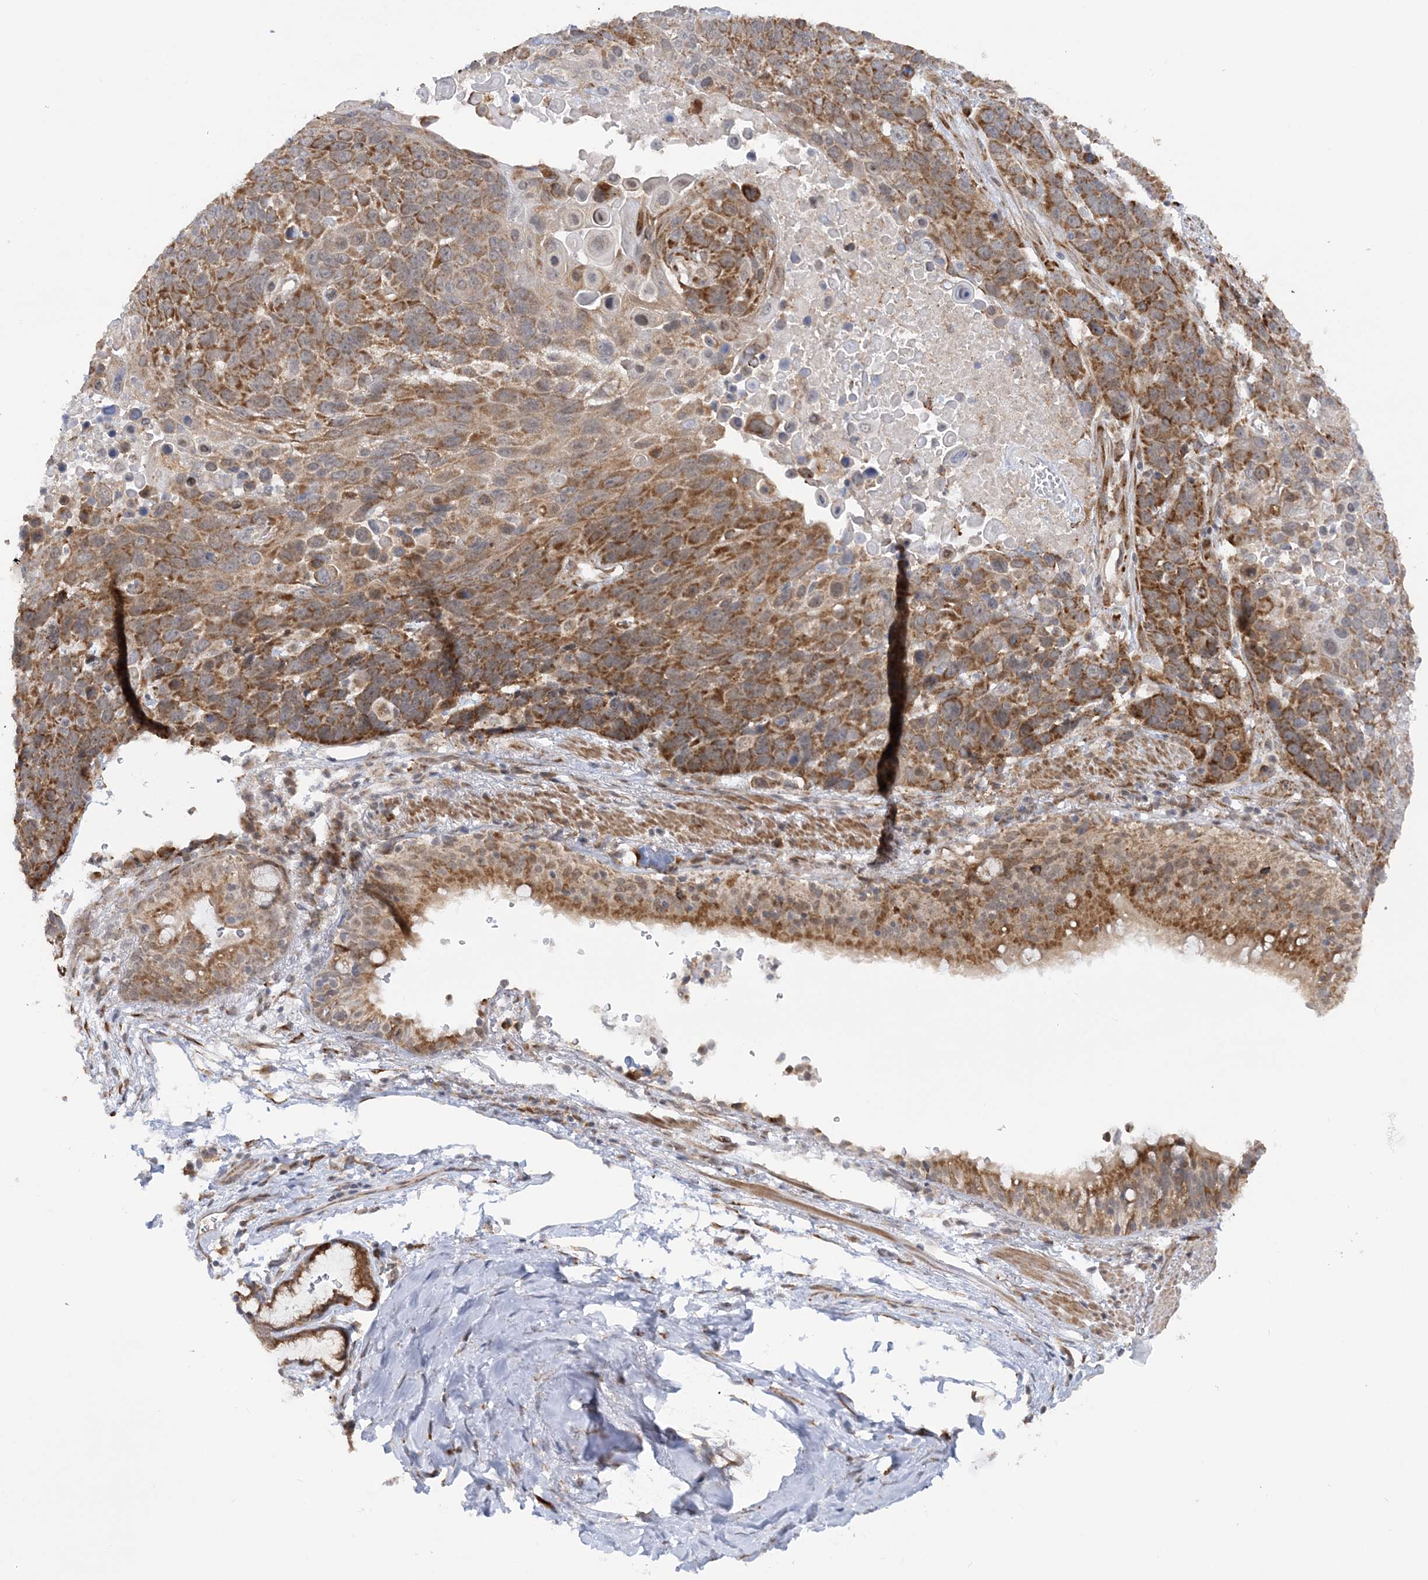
{"staining": {"intensity": "moderate", "quantity": ">75%", "location": "cytoplasmic/membranous"}, "tissue": "lung cancer", "cell_type": "Tumor cells", "image_type": "cancer", "snomed": [{"axis": "morphology", "description": "Squamous cell carcinoma, NOS"}, {"axis": "topography", "description": "Lung"}], "caption": "Immunohistochemical staining of squamous cell carcinoma (lung) exhibits medium levels of moderate cytoplasmic/membranous protein staining in approximately >75% of tumor cells.", "gene": "MRPL47", "patient": {"sex": "male", "age": 66}}